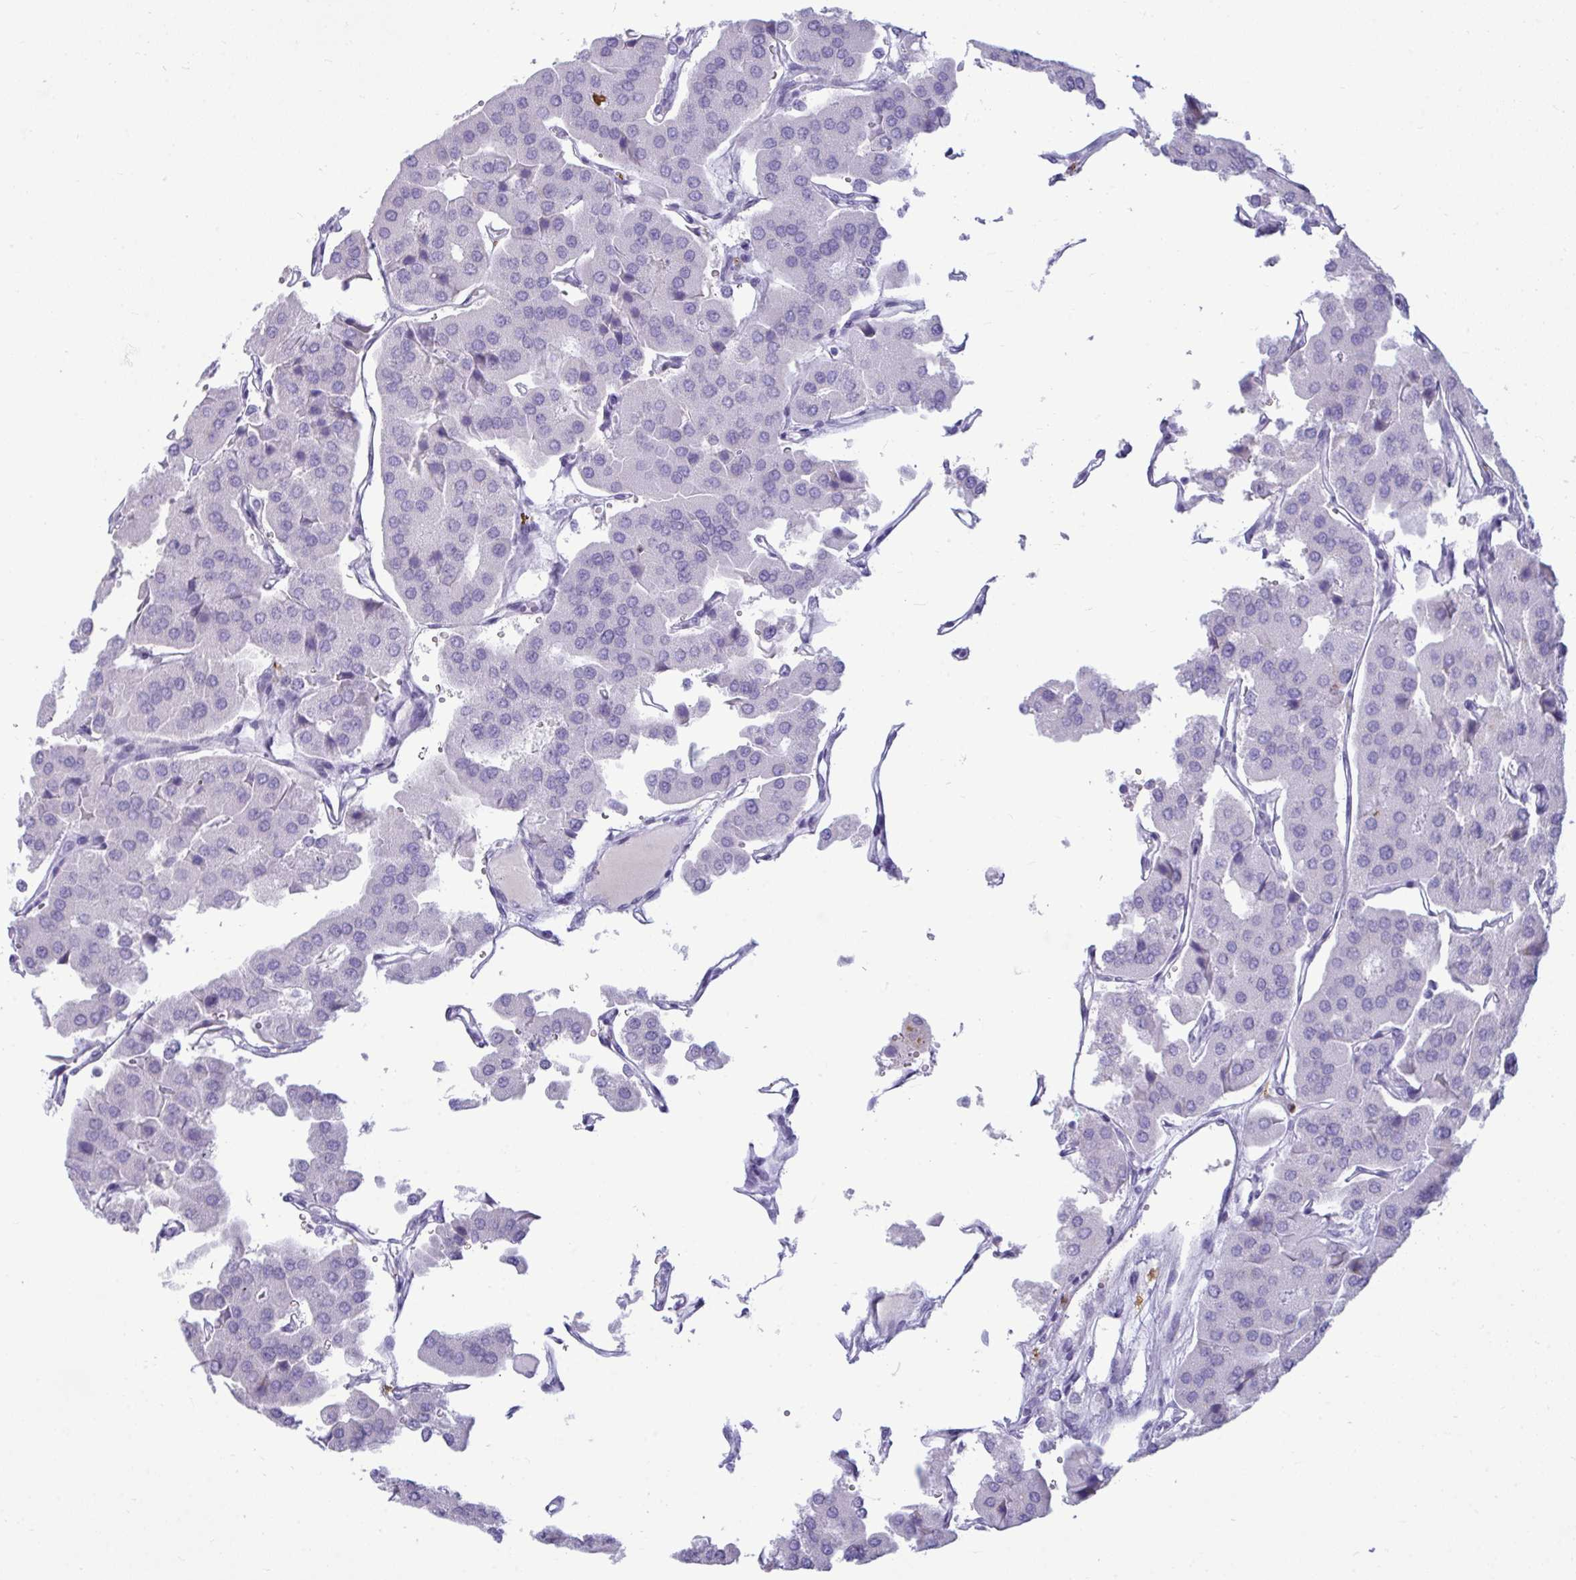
{"staining": {"intensity": "negative", "quantity": "none", "location": "none"}, "tissue": "parathyroid gland", "cell_type": "Glandular cells", "image_type": "normal", "snomed": [{"axis": "morphology", "description": "Normal tissue, NOS"}, {"axis": "morphology", "description": "Adenoma, NOS"}, {"axis": "topography", "description": "Parathyroid gland"}], "caption": "This is a histopathology image of immunohistochemistry staining of benign parathyroid gland, which shows no staining in glandular cells.", "gene": "ANKRD60", "patient": {"sex": "female", "age": 86}}